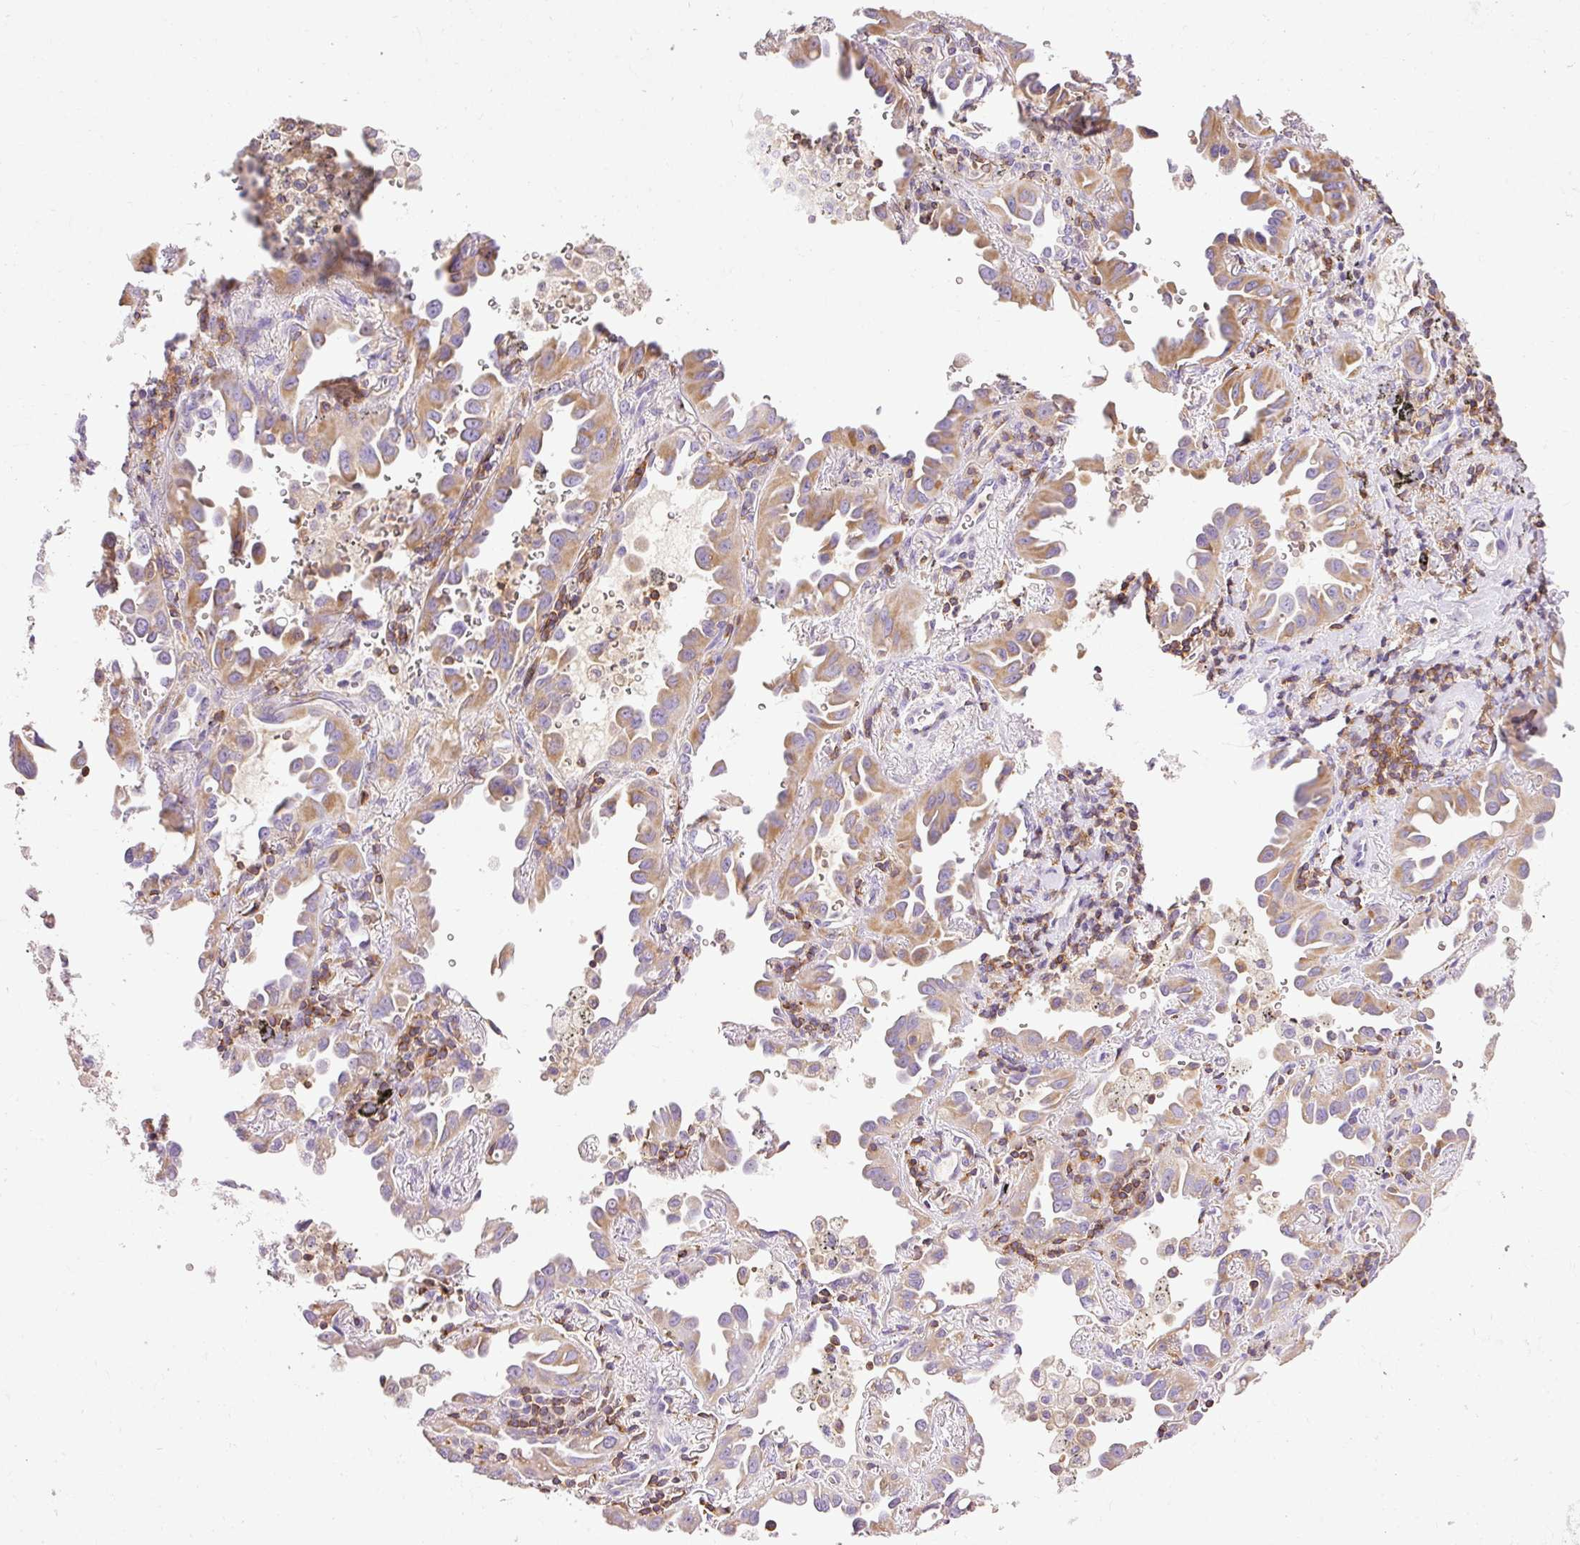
{"staining": {"intensity": "moderate", "quantity": ">75%", "location": "cytoplasmic/membranous"}, "tissue": "lung cancer", "cell_type": "Tumor cells", "image_type": "cancer", "snomed": [{"axis": "morphology", "description": "Adenocarcinoma, NOS"}, {"axis": "topography", "description": "Lung"}], "caption": "Adenocarcinoma (lung) was stained to show a protein in brown. There is medium levels of moderate cytoplasmic/membranous staining in approximately >75% of tumor cells.", "gene": "IMMT", "patient": {"sex": "male", "age": 68}}